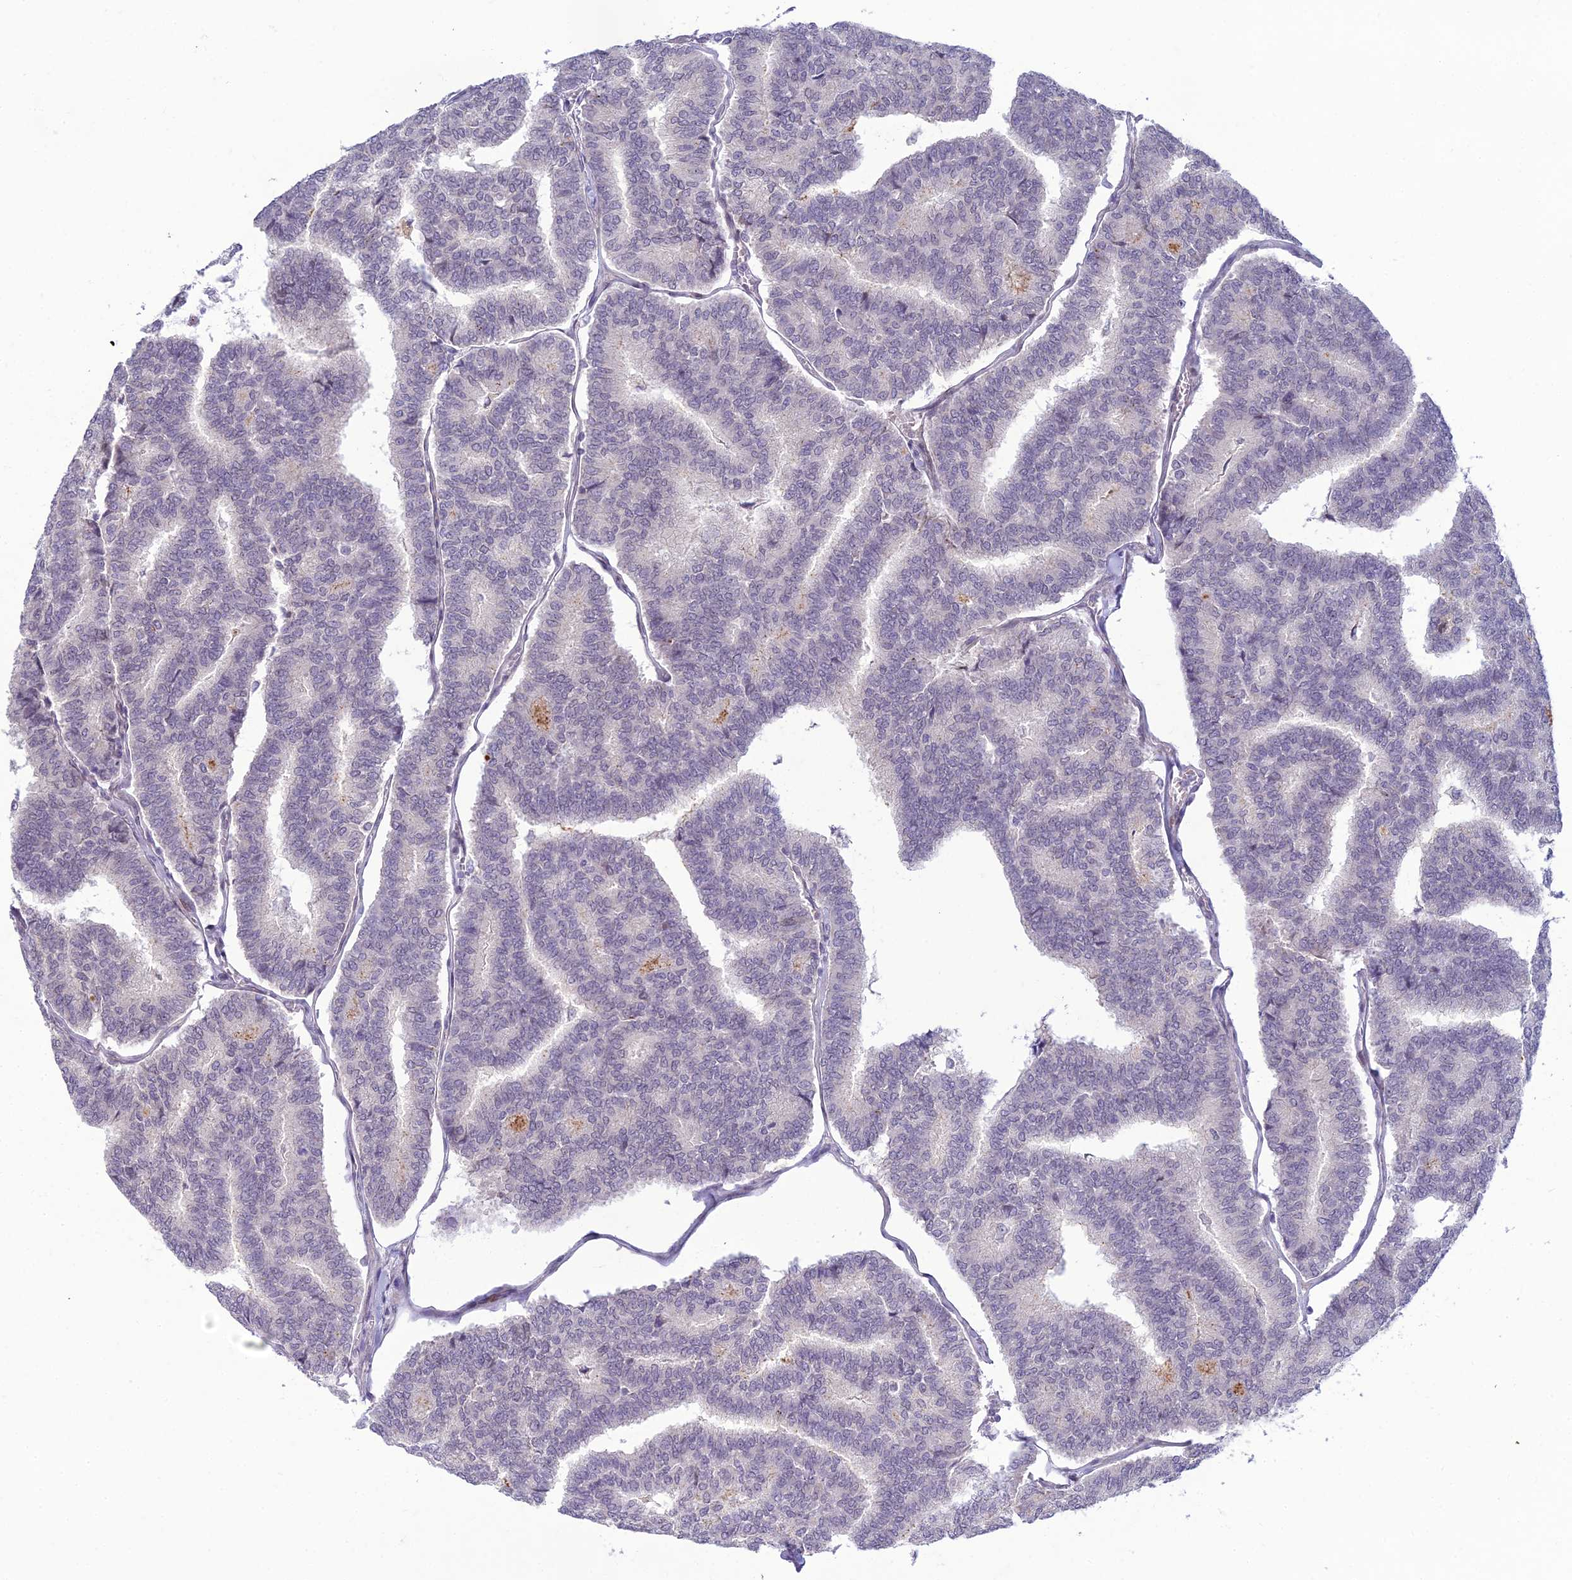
{"staining": {"intensity": "negative", "quantity": "none", "location": "none"}, "tissue": "thyroid cancer", "cell_type": "Tumor cells", "image_type": "cancer", "snomed": [{"axis": "morphology", "description": "Papillary adenocarcinoma, NOS"}, {"axis": "topography", "description": "Thyroid gland"}], "caption": "Tumor cells show no significant staining in thyroid papillary adenocarcinoma.", "gene": "DTX2", "patient": {"sex": "female", "age": 35}}